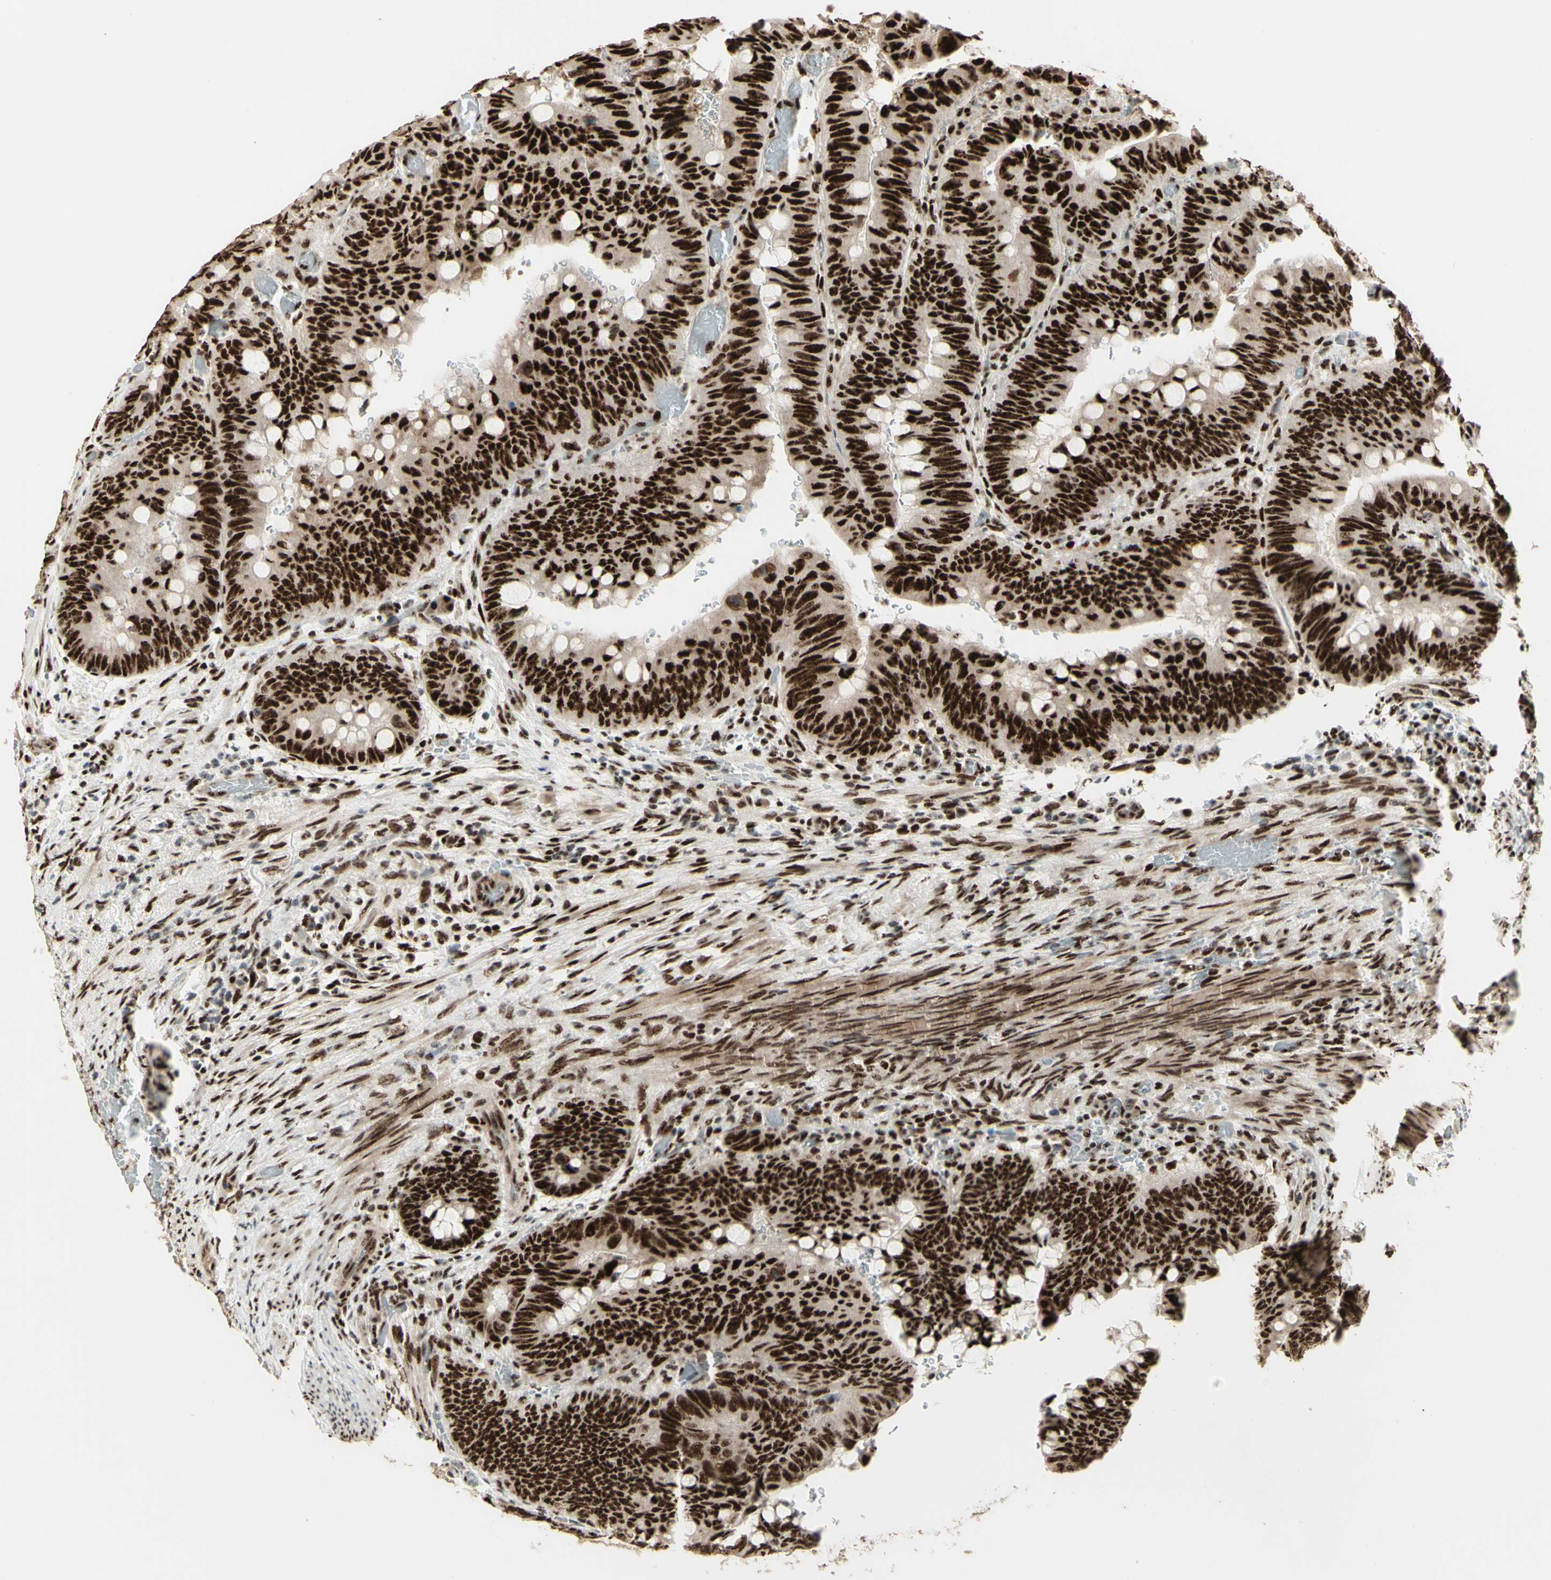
{"staining": {"intensity": "strong", "quantity": ">75%", "location": "nuclear"}, "tissue": "colorectal cancer", "cell_type": "Tumor cells", "image_type": "cancer", "snomed": [{"axis": "morphology", "description": "Normal tissue, NOS"}, {"axis": "morphology", "description": "Adenocarcinoma, NOS"}, {"axis": "topography", "description": "Rectum"}, {"axis": "topography", "description": "Peripheral nerve tissue"}], "caption": "Colorectal cancer (adenocarcinoma) tissue shows strong nuclear staining in approximately >75% of tumor cells", "gene": "DHX9", "patient": {"sex": "male", "age": 92}}